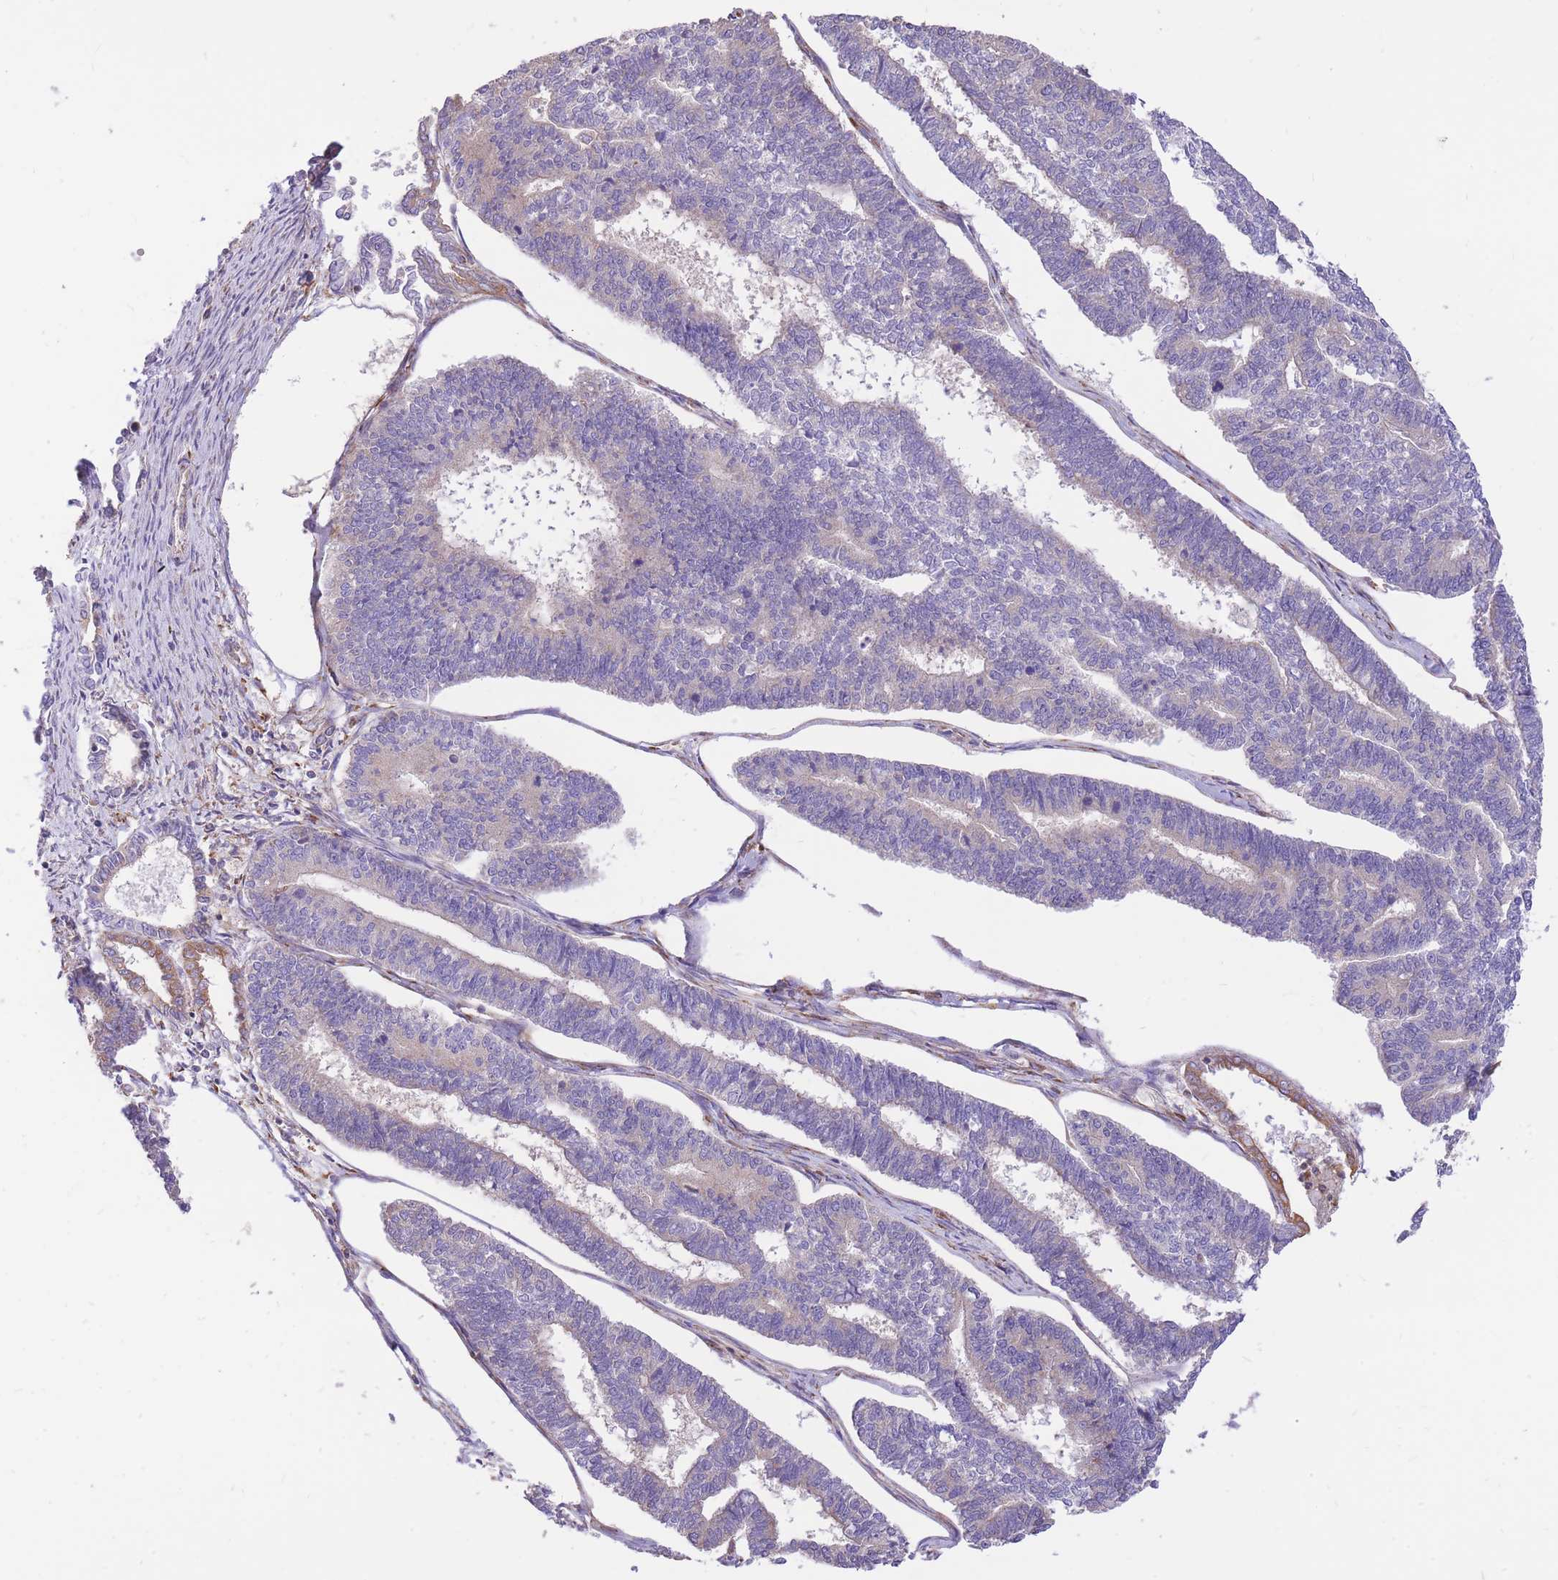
{"staining": {"intensity": "negative", "quantity": "none", "location": "none"}, "tissue": "endometrial cancer", "cell_type": "Tumor cells", "image_type": "cancer", "snomed": [{"axis": "morphology", "description": "Adenocarcinoma, NOS"}, {"axis": "topography", "description": "Endometrium"}], "caption": "Immunohistochemistry photomicrograph of neoplastic tissue: adenocarcinoma (endometrial) stained with DAB shows no significant protein positivity in tumor cells. (Brightfield microscopy of DAB (3,3'-diaminobenzidine) immunohistochemistry at high magnification).", "gene": "GBP7", "patient": {"sex": "female", "age": 70}}